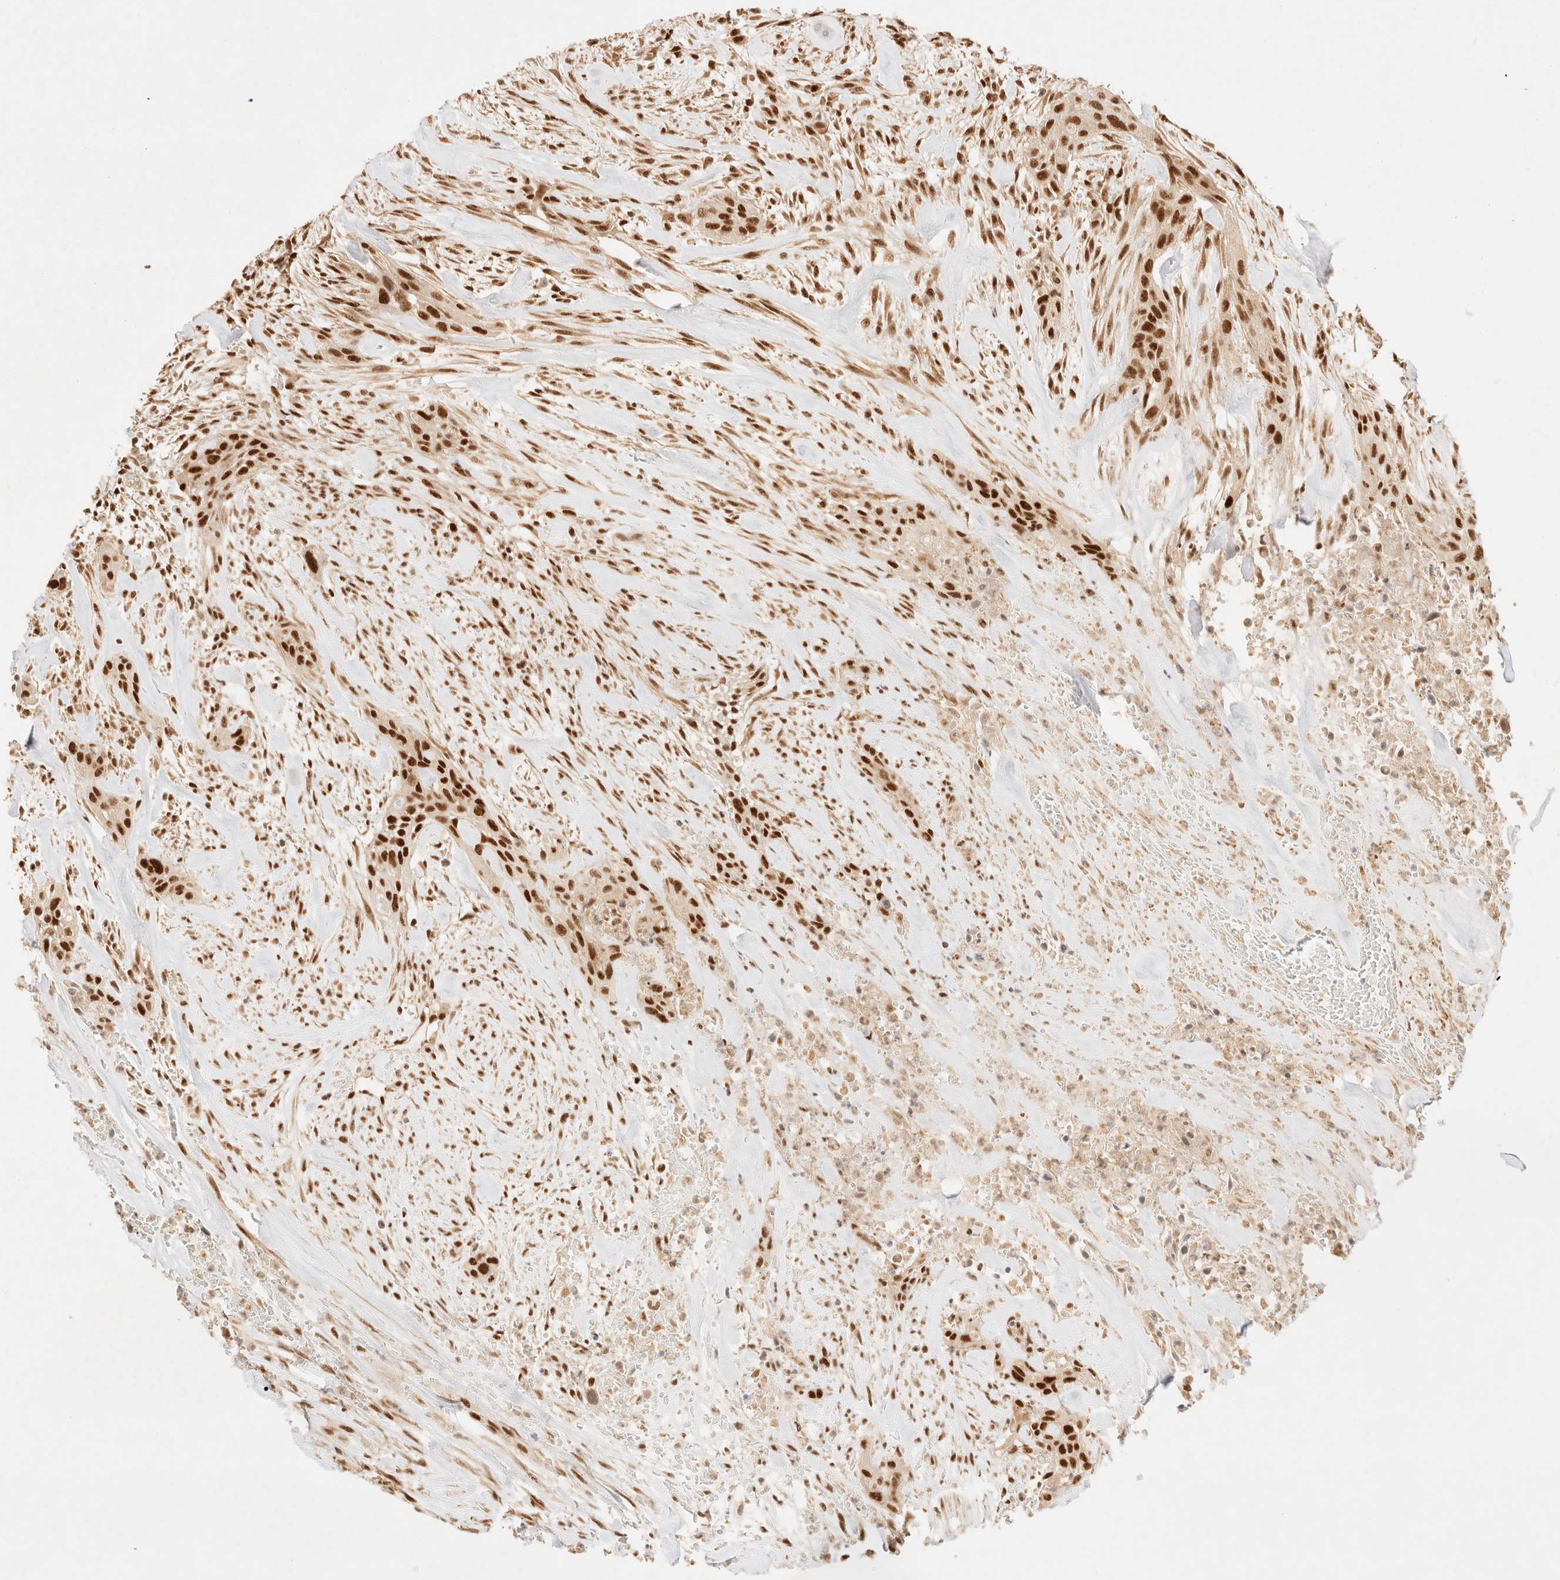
{"staining": {"intensity": "strong", "quantity": ">75%", "location": "nuclear"}, "tissue": "urothelial cancer", "cell_type": "Tumor cells", "image_type": "cancer", "snomed": [{"axis": "morphology", "description": "Urothelial carcinoma, High grade"}, {"axis": "topography", "description": "Urinary bladder"}], "caption": "Urothelial cancer stained with DAB (3,3'-diaminobenzidine) immunohistochemistry (IHC) reveals high levels of strong nuclear positivity in about >75% of tumor cells.", "gene": "ZNF768", "patient": {"sex": "male", "age": 35}}